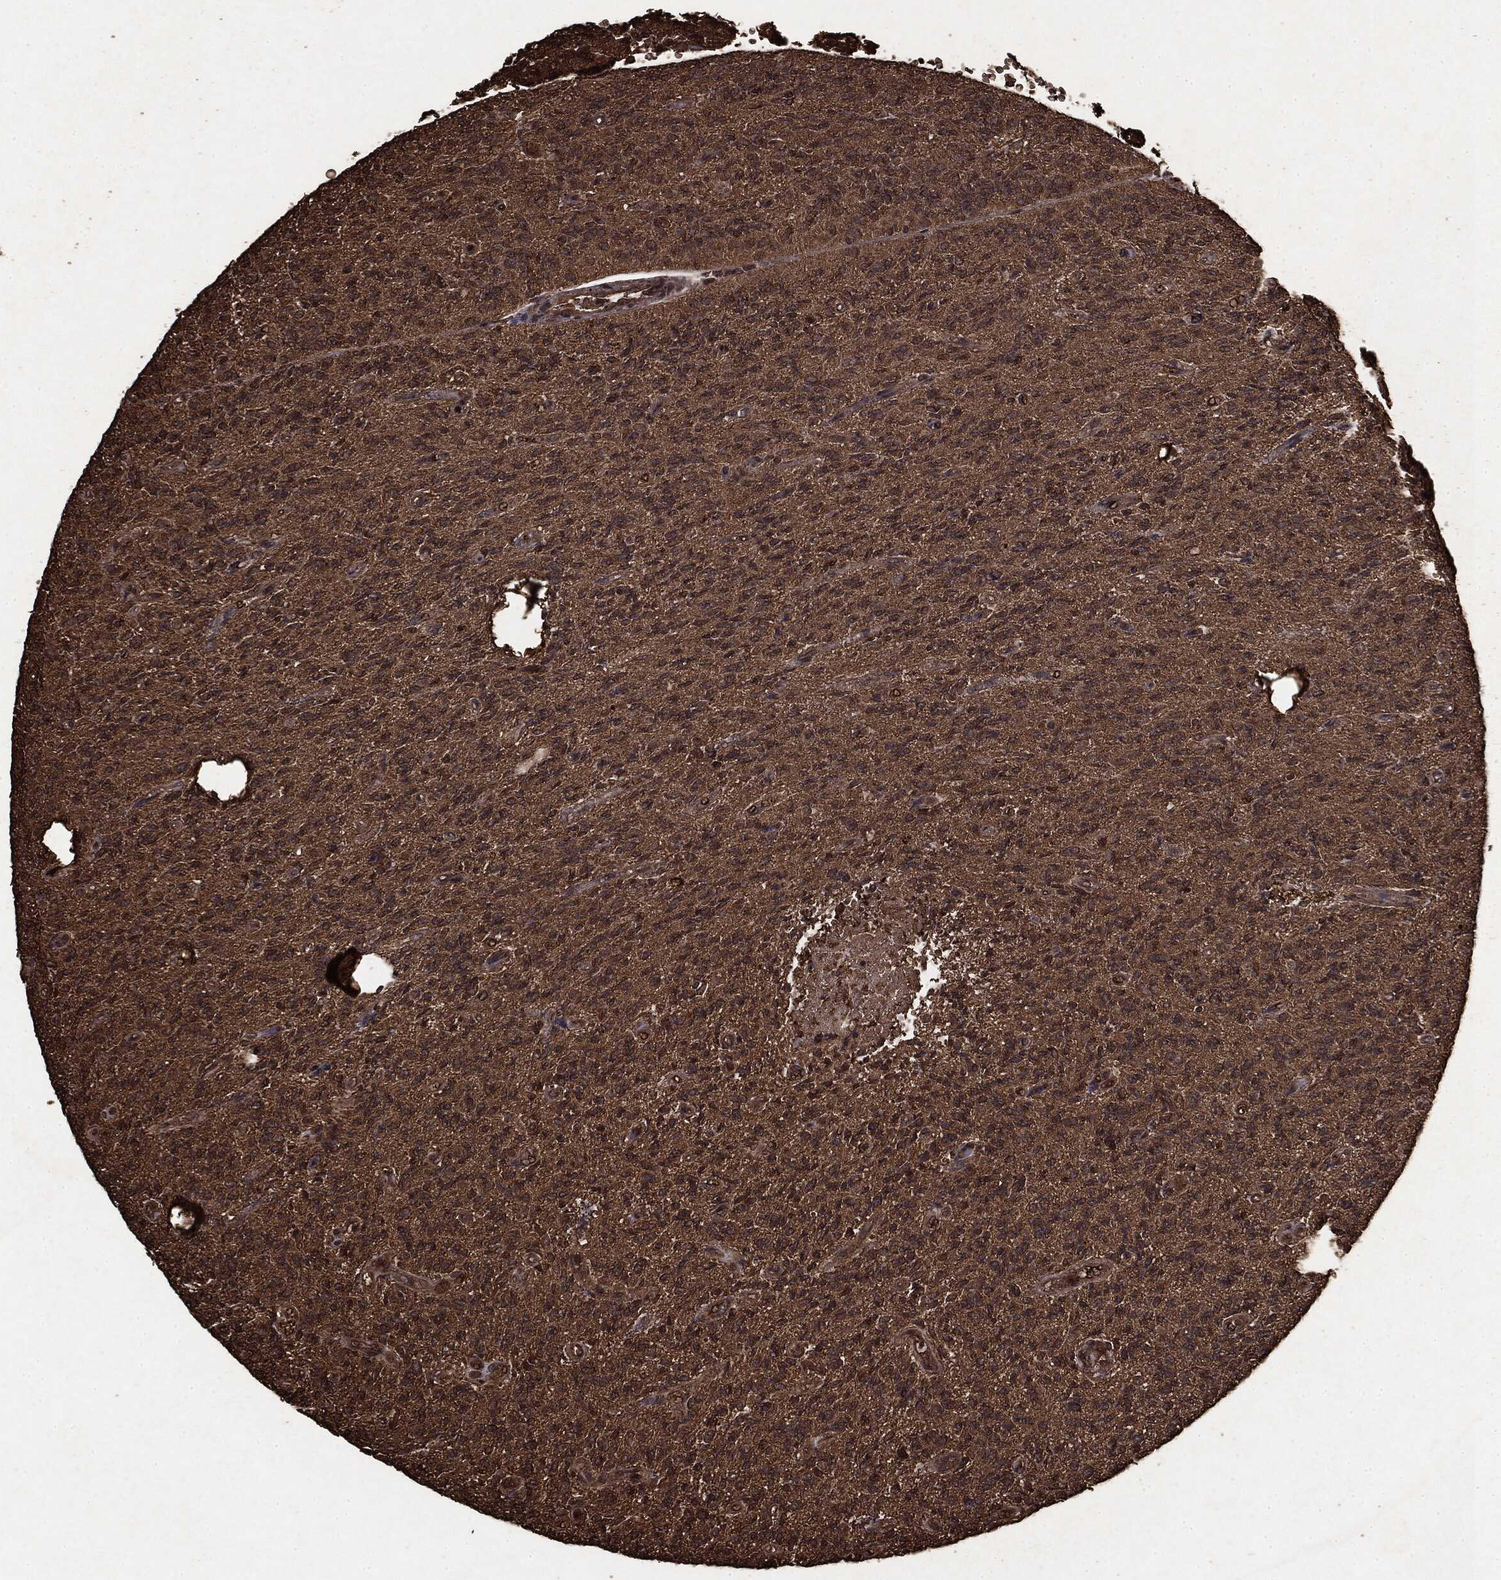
{"staining": {"intensity": "moderate", "quantity": ">75%", "location": "cytoplasmic/membranous"}, "tissue": "glioma", "cell_type": "Tumor cells", "image_type": "cancer", "snomed": [{"axis": "morphology", "description": "Glioma, malignant, High grade"}, {"axis": "topography", "description": "Brain"}], "caption": "Malignant high-grade glioma tissue shows moderate cytoplasmic/membranous staining in approximately >75% of tumor cells, visualized by immunohistochemistry. The protein is stained brown, and the nuclei are stained in blue (DAB IHC with brightfield microscopy, high magnification).", "gene": "ARAF", "patient": {"sex": "male", "age": 64}}